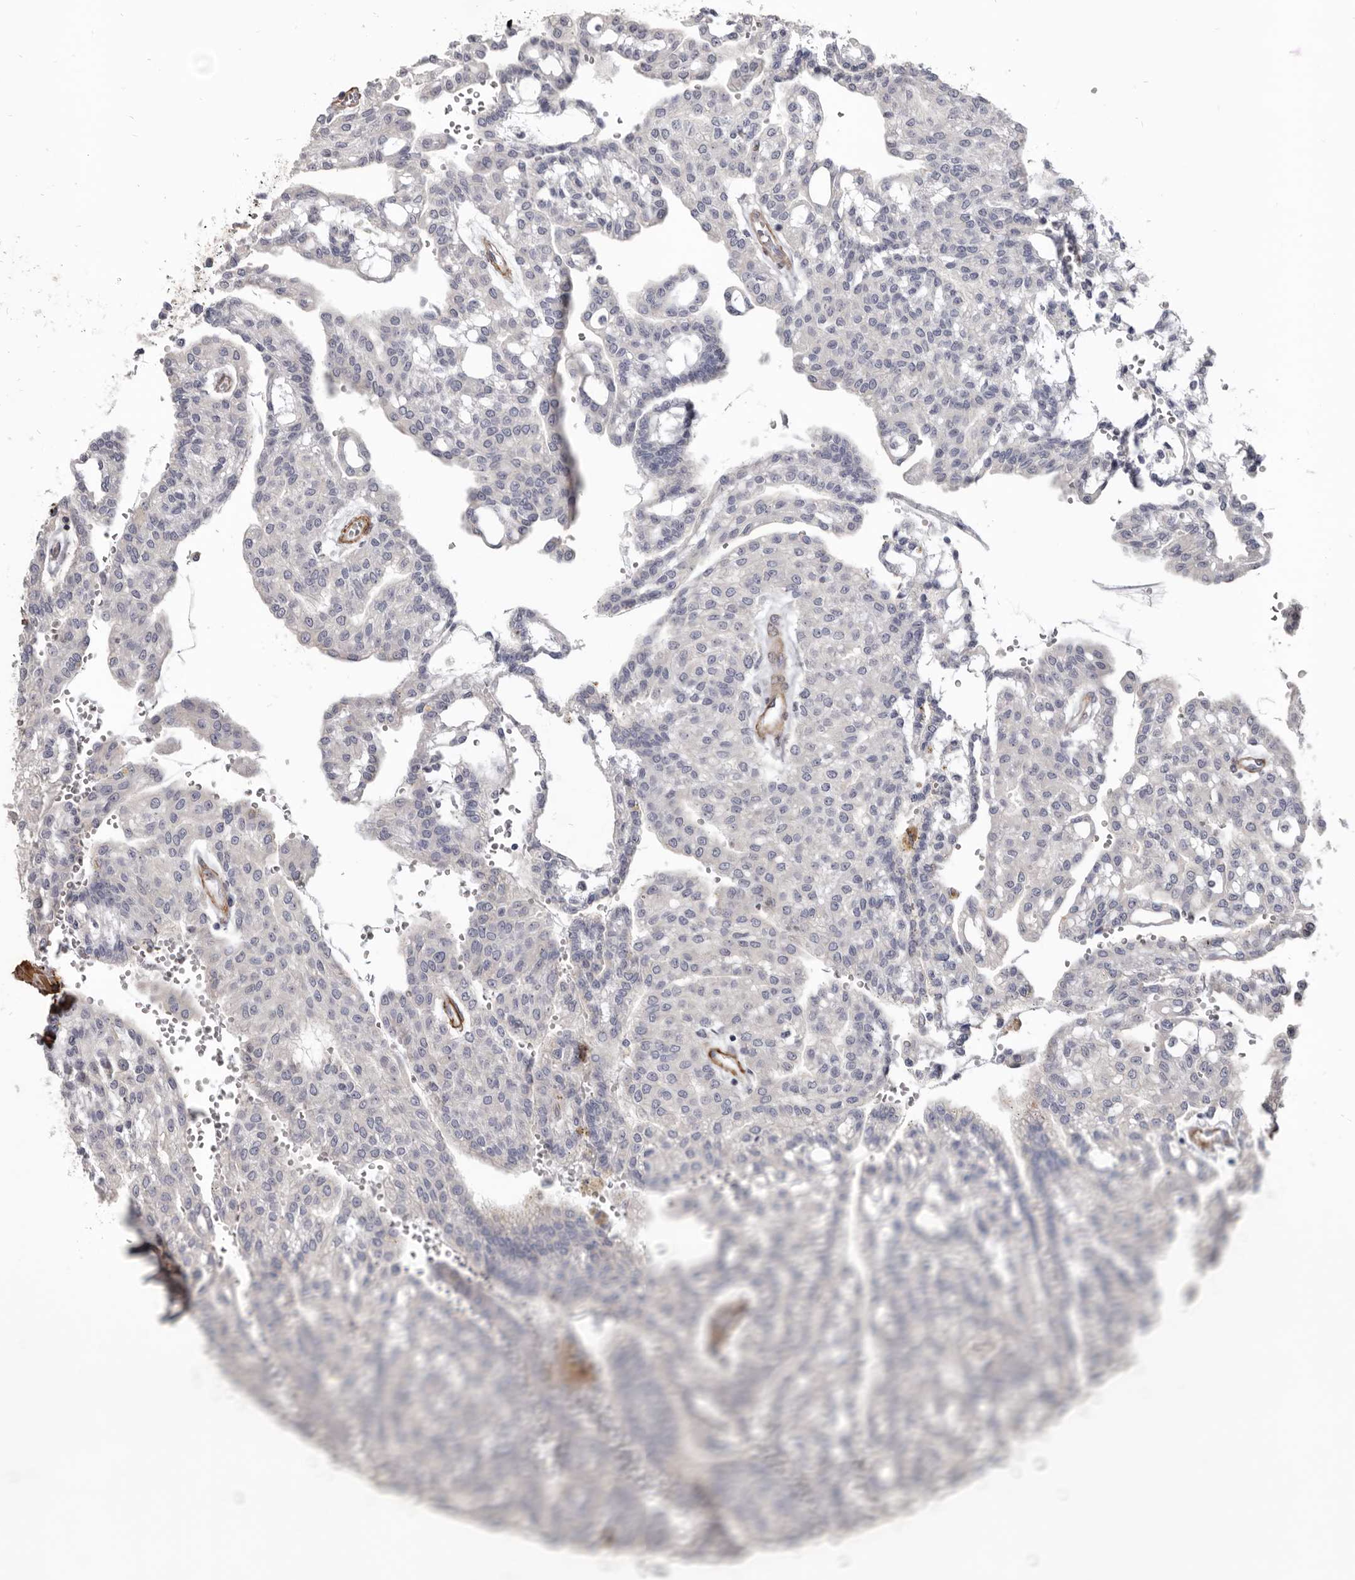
{"staining": {"intensity": "negative", "quantity": "none", "location": "none"}, "tissue": "renal cancer", "cell_type": "Tumor cells", "image_type": "cancer", "snomed": [{"axis": "morphology", "description": "Adenocarcinoma, NOS"}, {"axis": "topography", "description": "Kidney"}], "caption": "There is no significant expression in tumor cells of renal cancer.", "gene": "CGN", "patient": {"sex": "male", "age": 63}}